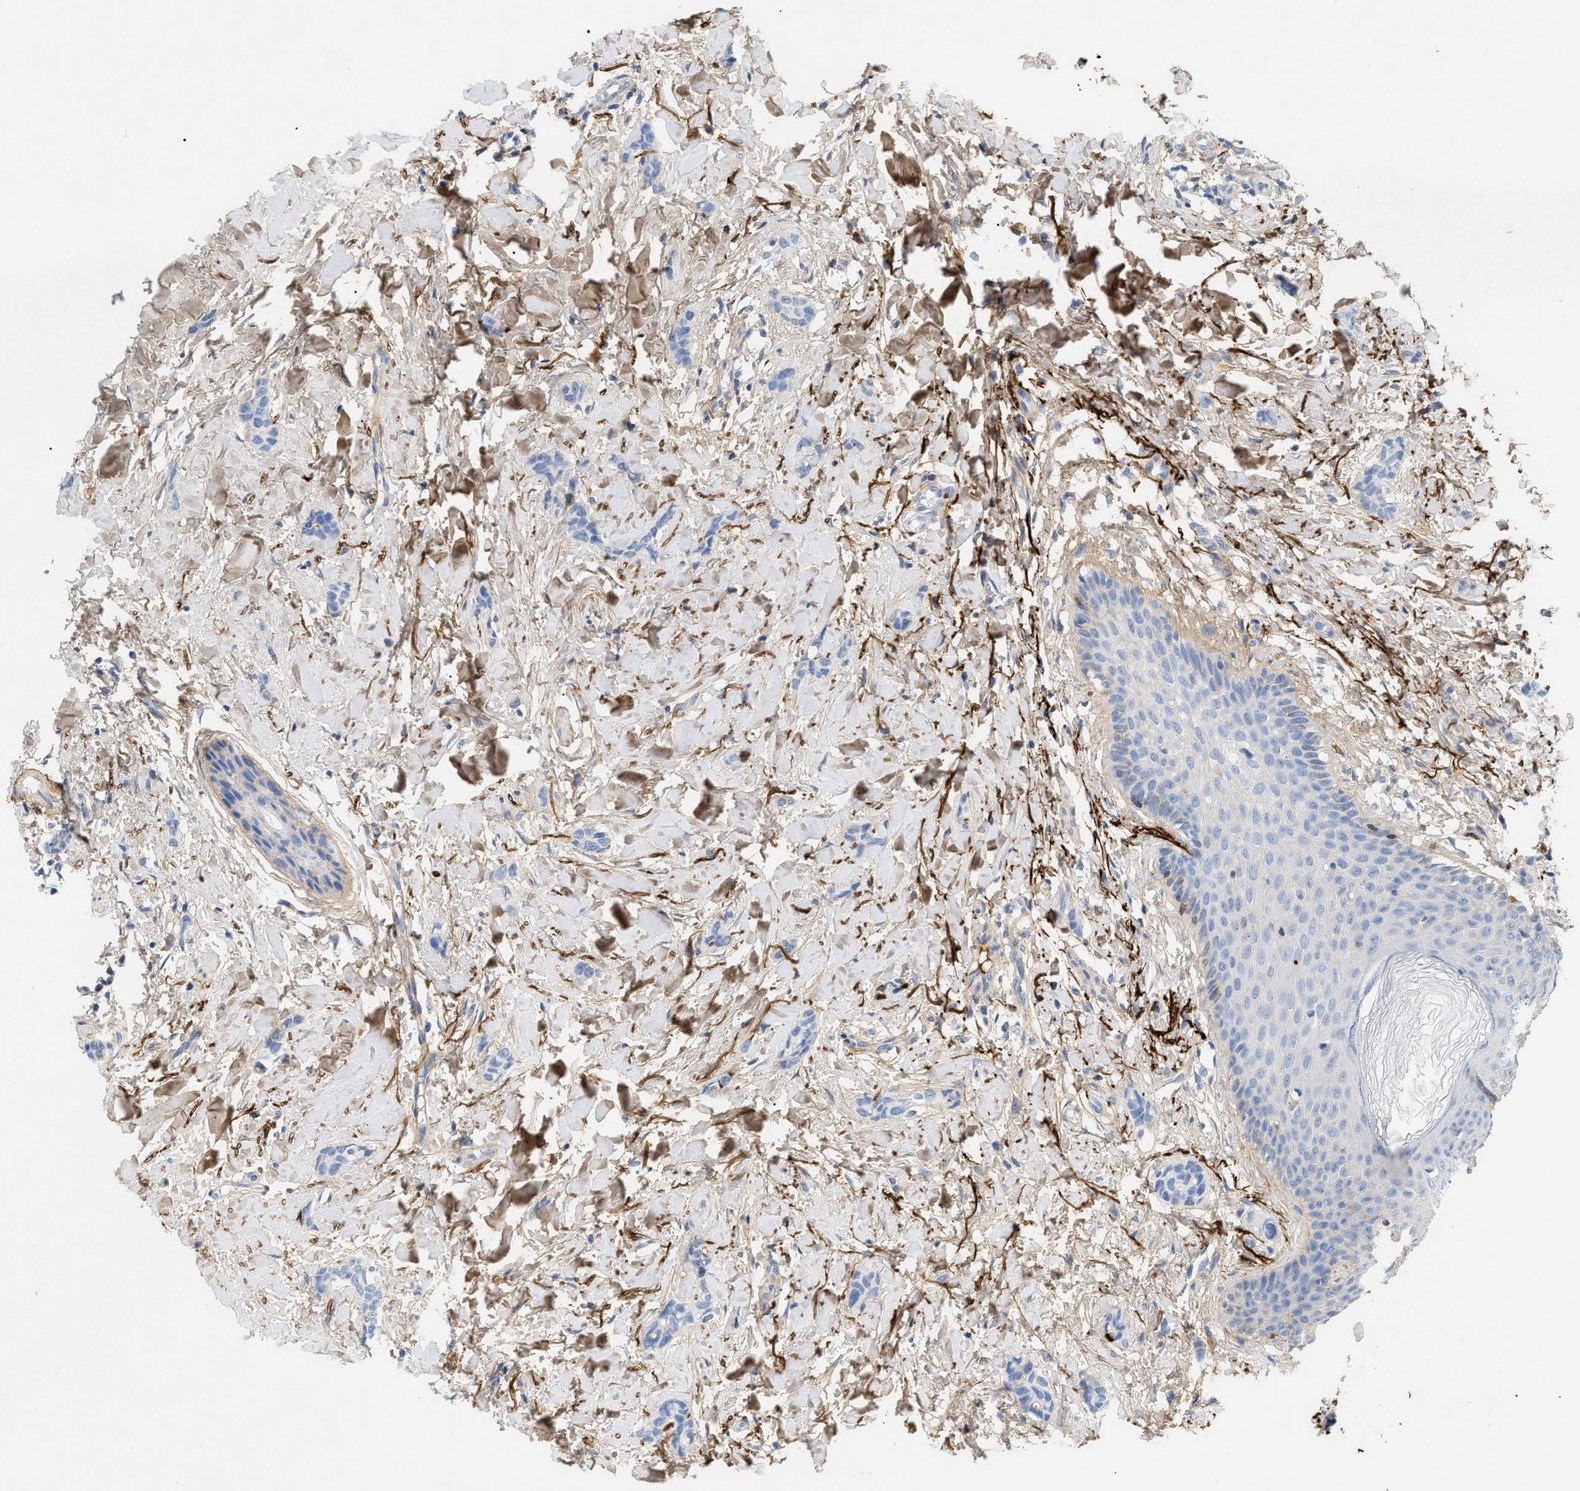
{"staining": {"intensity": "negative", "quantity": "none", "location": "none"}, "tissue": "breast cancer", "cell_type": "Tumor cells", "image_type": "cancer", "snomed": [{"axis": "morphology", "description": "Lobular carcinoma"}, {"axis": "topography", "description": "Skin"}, {"axis": "topography", "description": "Breast"}], "caption": "Immunohistochemistry (IHC) of human breast lobular carcinoma demonstrates no staining in tumor cells.", "gene": "CFH", "patient": {"sex": "female", "age": 46}}